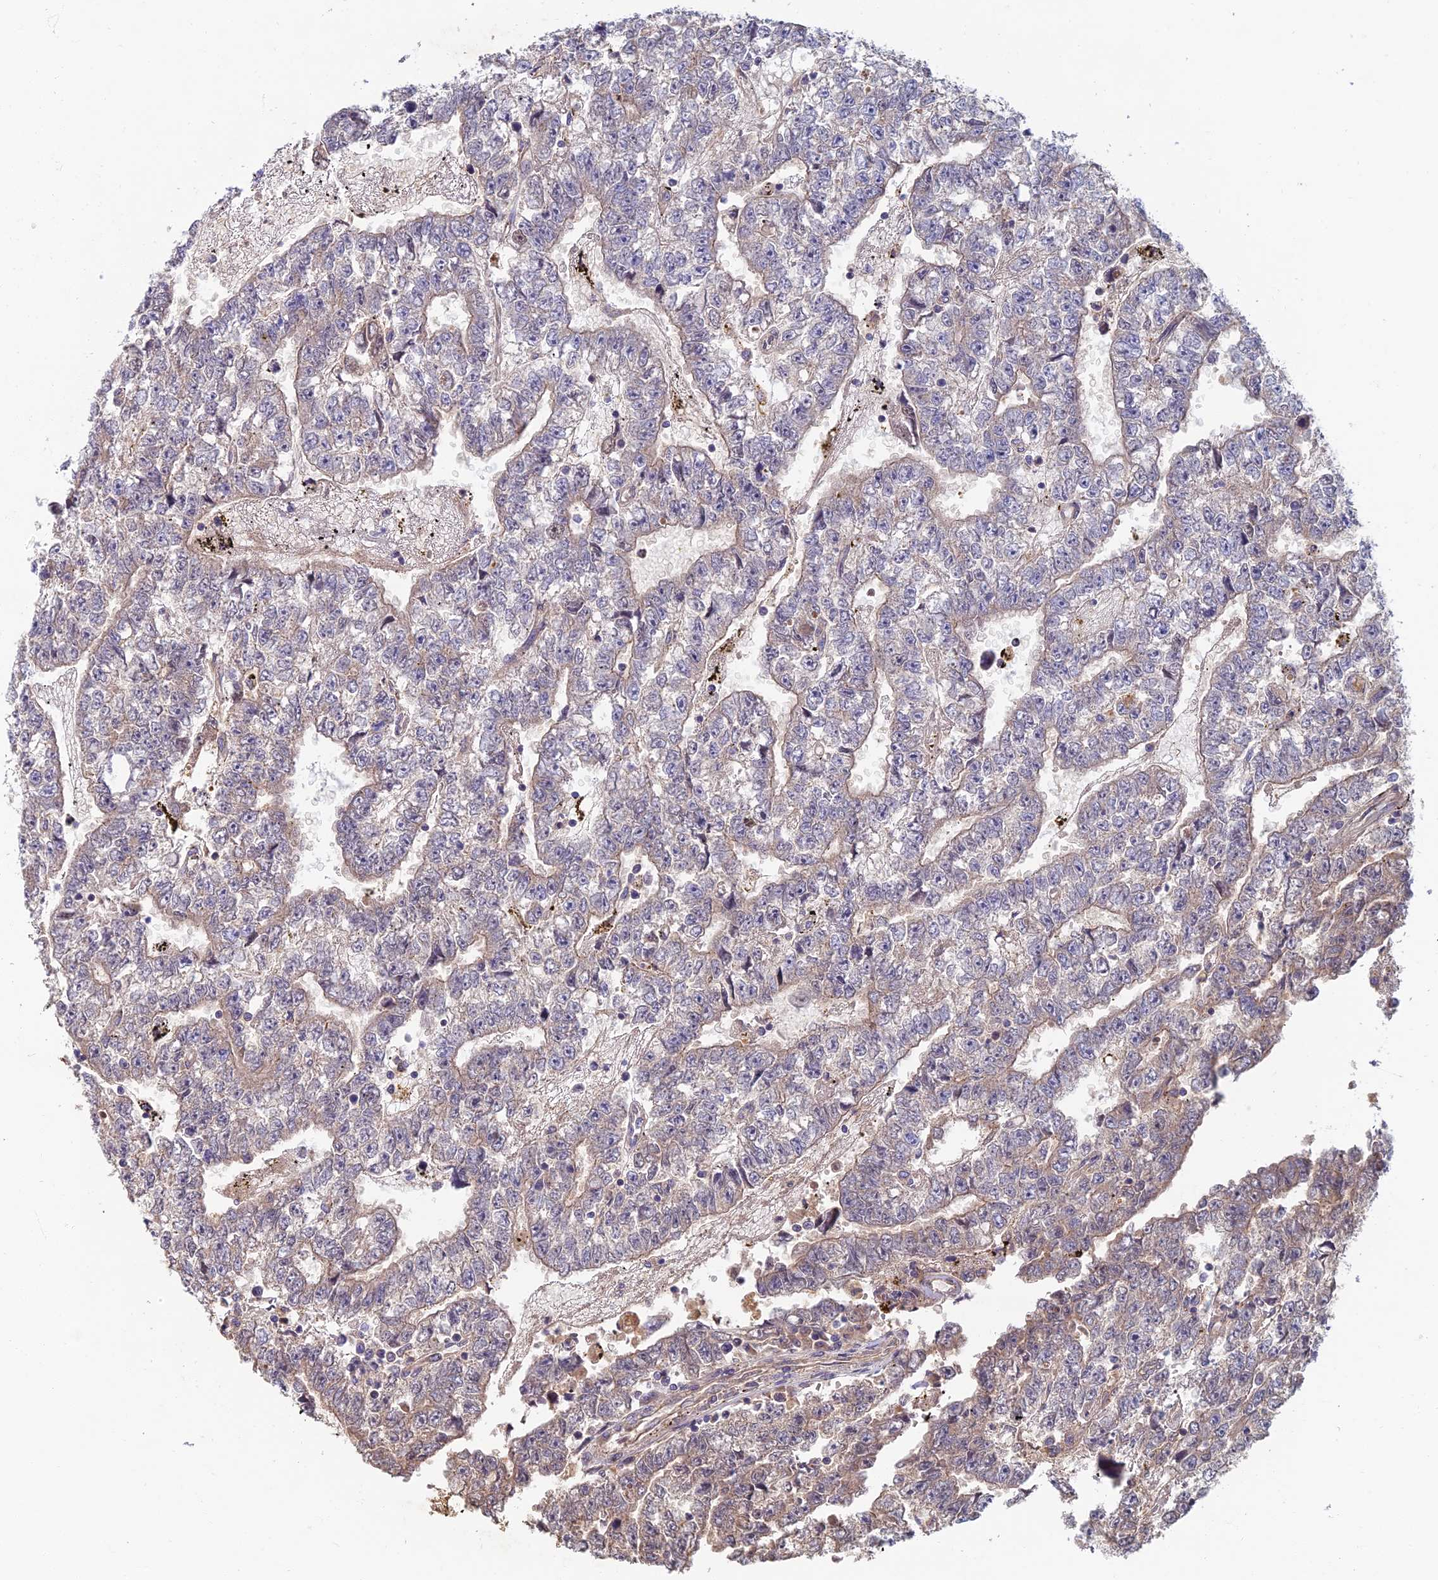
{"staining": {"intensity": "weak", "quantity": "25%-75%", "location": "cytoplasmic/membranous"}, "tissue": "testis cancer", "cell_type": "Tumor cells", "image_type": "cancer", "snomed": [{"axis": "morphology", "description": "Carcinoma, Embryonal, NOS"}, {"axis": "topography", "description": "Testis"}], "caption": "This histopathology image reveals testis embryonal carcinoma stained with immunohistochemistry to label a protein in brown. The cytoplasmic/membranous of tumor cells show weak positivity for the protein. Nuclei are counter-stained blue.", "gene": "SOGA1", "patient": {"sex": "male", "age": 25}}